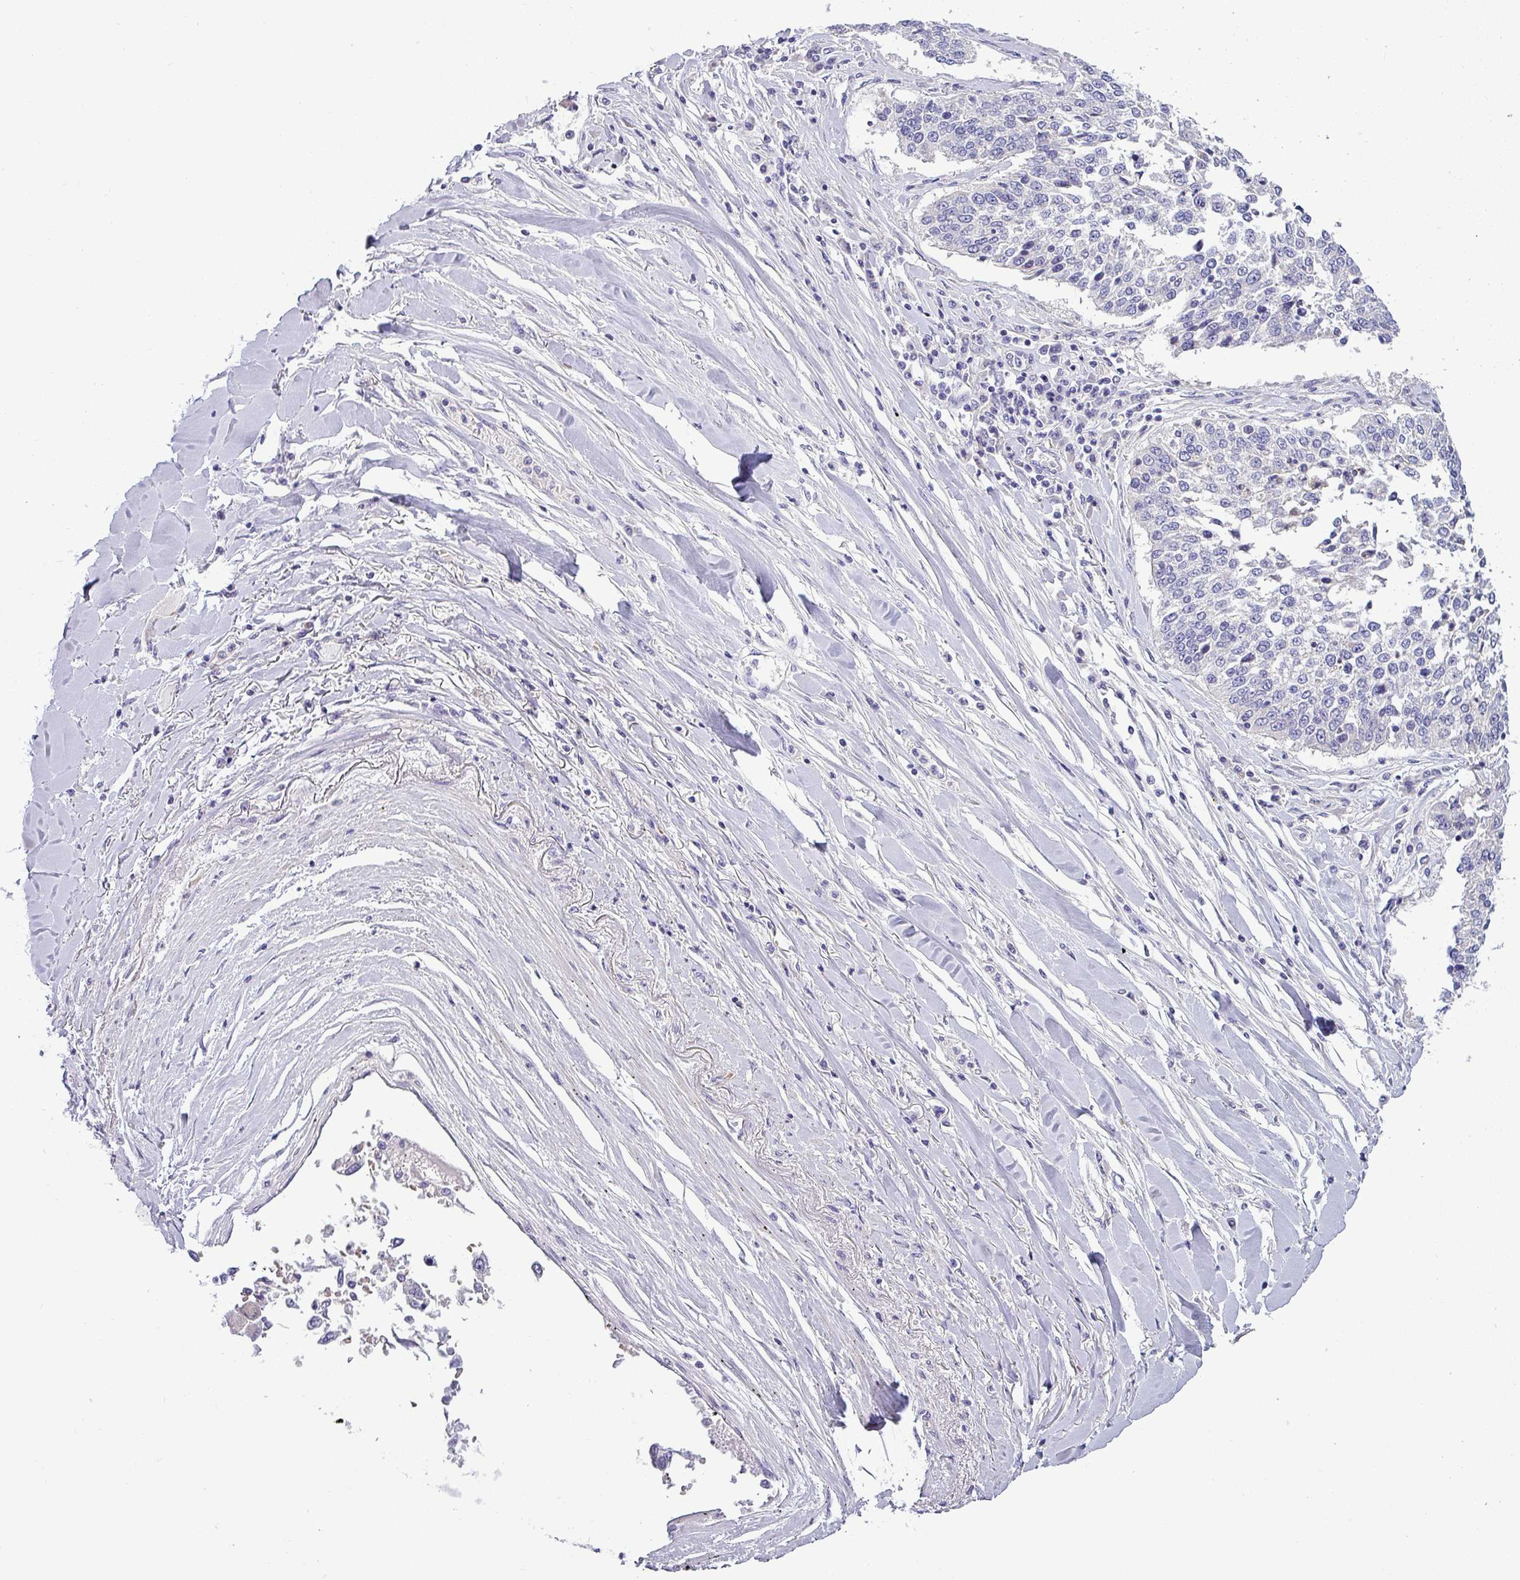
{"staining": {"intensity": "negative", "quantity": "none", "location": "none"}, "tissue": "lung cancer", "cell_type": "Tumor cells", "image_type": "cancer", "snomed": [{"axis": "morphology", "description": "Normal tissue, NOS"}, {"axis": "morphology", "description": "Squamous cell carcinoma, NOS"}, {"axis": "topography", "description": "Cartilage tissue"}, {"axis": "topography", "description": "Lung"}, {"axis": "topography", "description": "Peripheral nerve tissue"}], "caption": "This photomicrograph is of lung squamous cell carcinoma stained with IHC to label a protein in brown with the nuclei are counter-stained blue. There is no staining in tumor cells.", "gene": "ACAP3", "patient": {"sex": "female", "age": 49}}